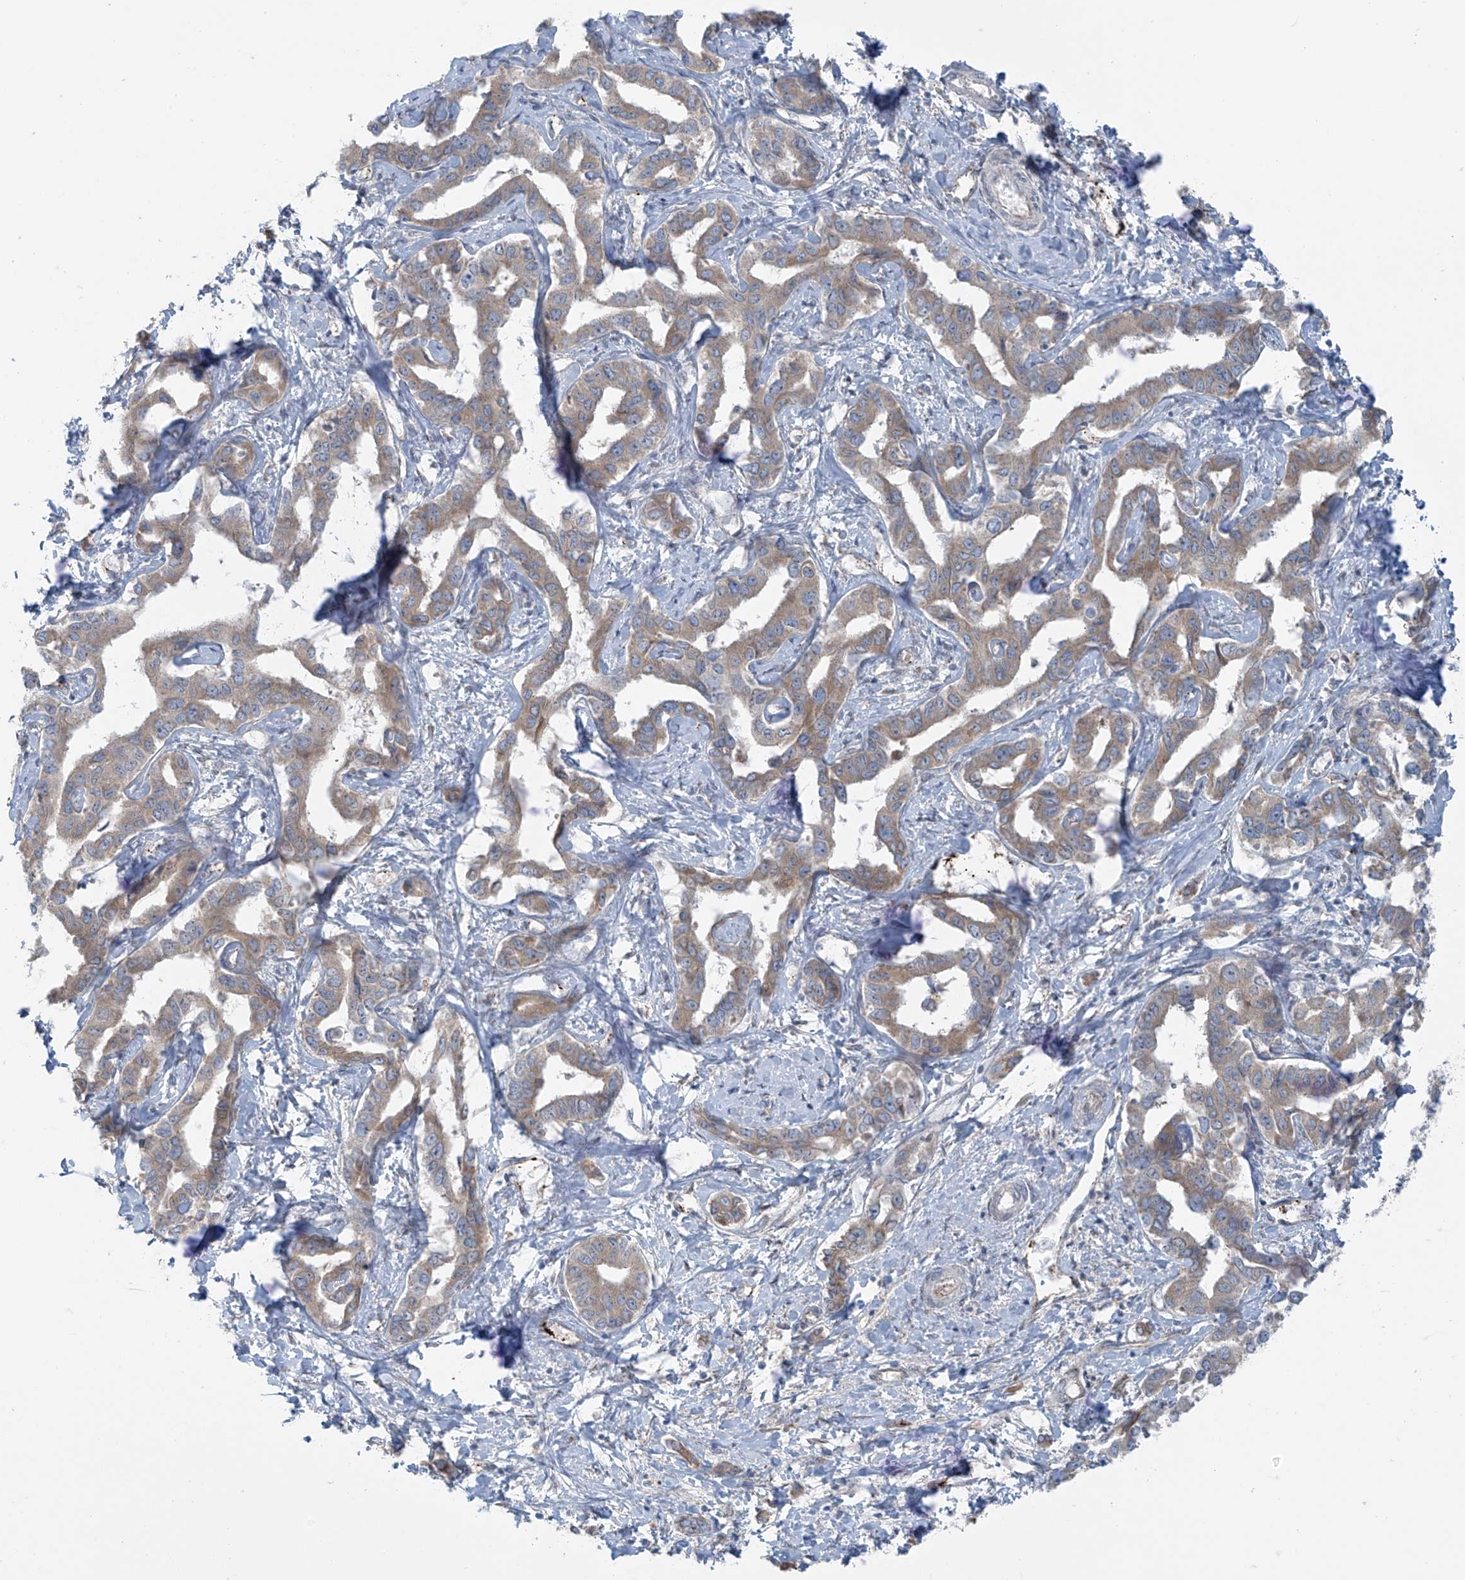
{"staining": {"intensity": "moderate", "quantity": "25%-75%", "location": "cytoplasmic/membranous"}, "tissue": "liver cancer", "cell_type": "Tumor cells", "image_type": "cancer", "snomed": [{"axis": "morphology", "description": "Cholangiocarcinoma"}, {"axis": "topography", "description": "Liver"}], "caption": "Immunohistochemical staining of liver cancer (cholangiocarcinoma) reveals moderate cytoplasmic/membranous protein expression in about 25%-75% of tumor cells. The staining was performed using DAB (3,3'-diaminobenzidine), with brown indicating positive protein expression. Nuclei are stained blue with hematoxylin.", "gene": "LZTS3", "patient": {"sex": "male", "age": 59}}